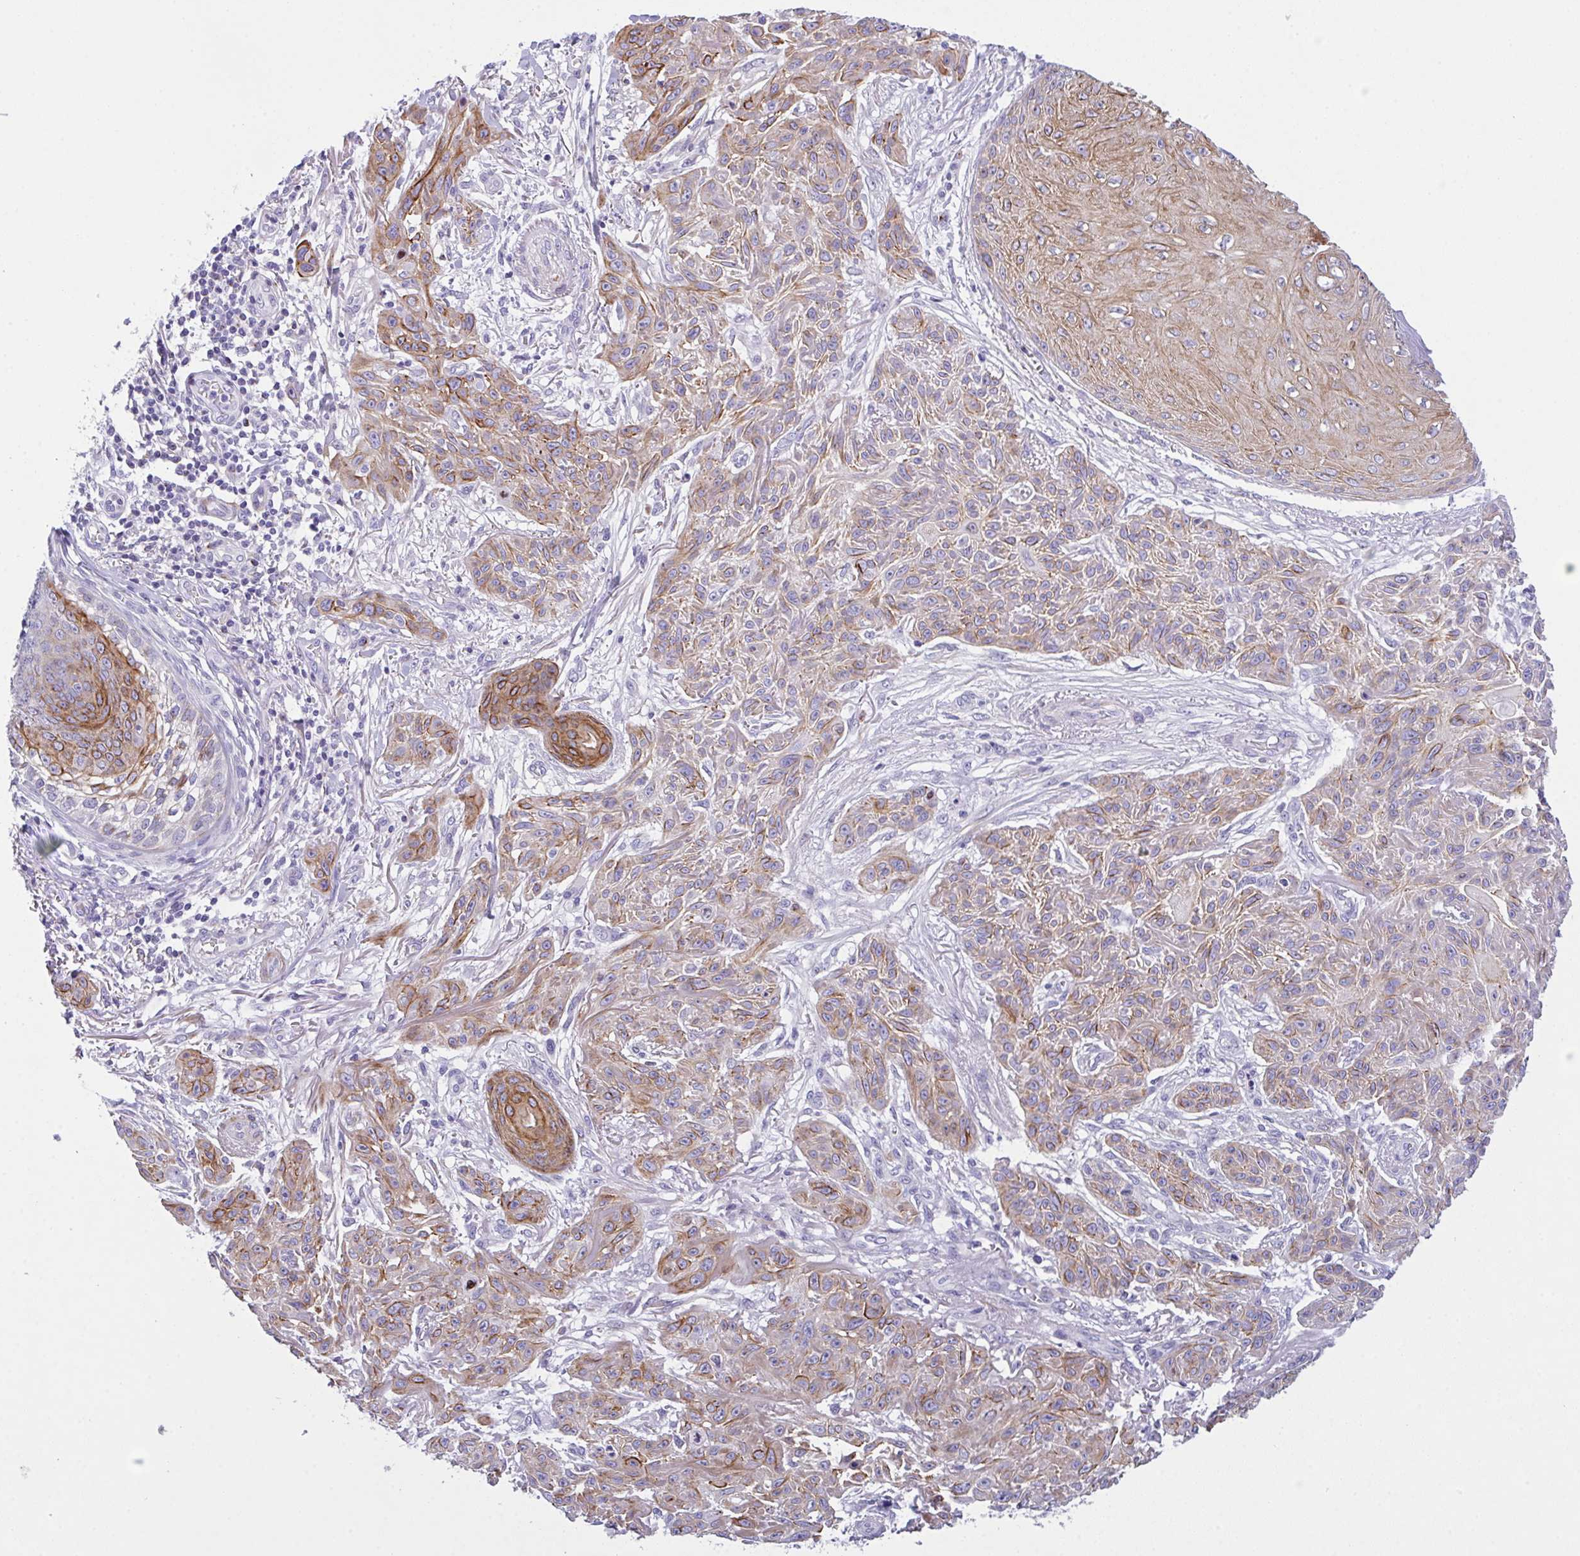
{"staining": {"intensity": "moderate", "quantity": ">75%", "location": "cytoplasmic/membranous"}, "tissue": "skin cancer", "cell_type": "Tumor cells", "image_type": "cancer", "snomed": [{"axis": "morphology", "description": "Squamous cell carcinoma, NOS"}, {"axis": "topography", "description": "Skin"}], "caption": "Human skin squamous cell carcinoma stained with a protein marker shows moderate staining in tumor cells.", "gene": "FBXL20", "patient": {"sex": "male", "age": 86}}